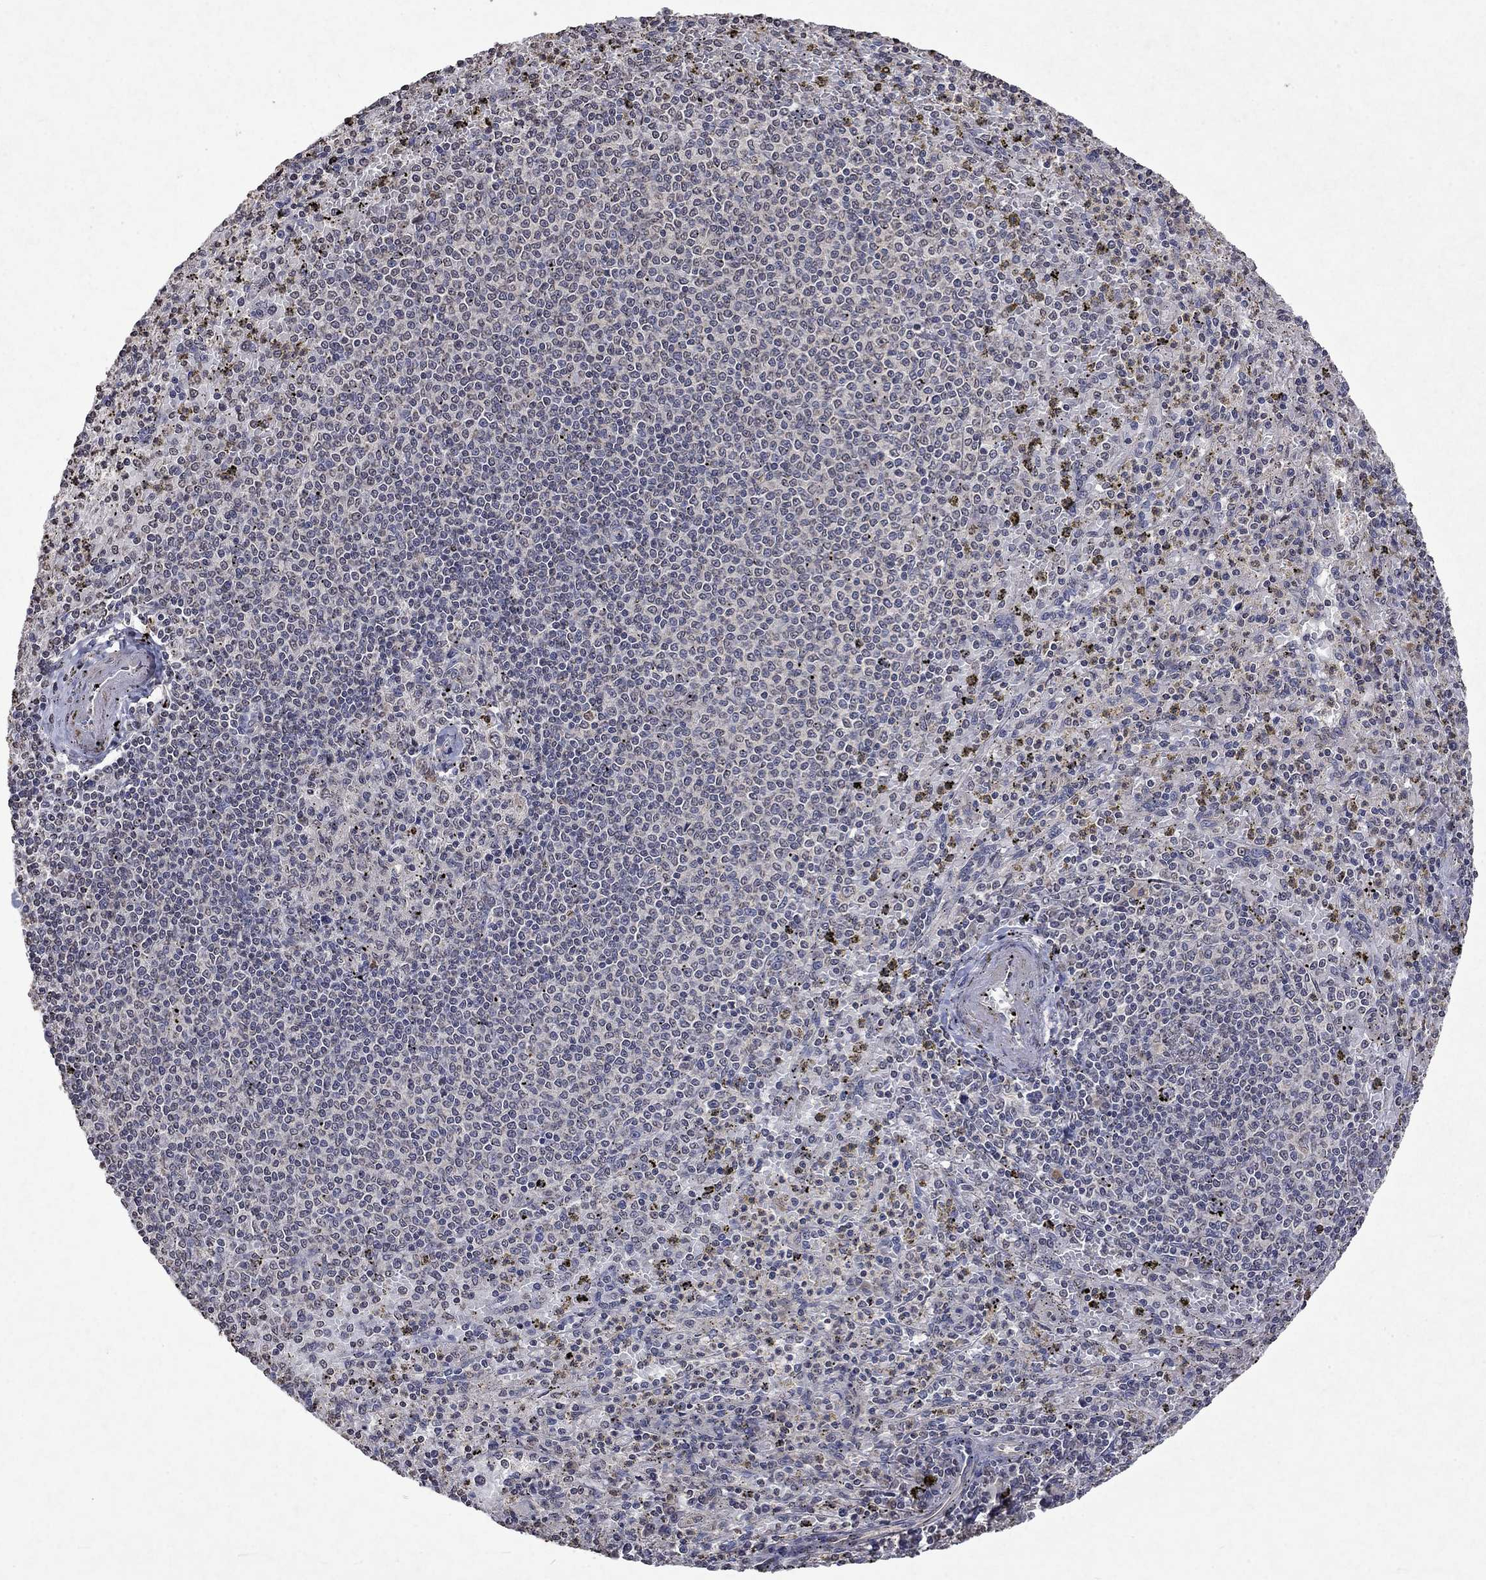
{"staining": {"intensity": "weak", "quantity": "25%-75%", "location": "cytoplasmic/membranous"}, "tissue": "spleen", "cell_type": "Cells in red pulp", "image_type": "normal", "snomed": [{"axis": "morphology", "description": "Normal tissue, NOS"}, {"axis": "topography", "description": "Spleen"}], "caption": "Weak cytoplasmic/membranous protein positivity is appreciated in about 25%-75% of cells in red pulp in spleen.", "gene": "TTC38", "patient": {"sex": "male", "age": 60}}